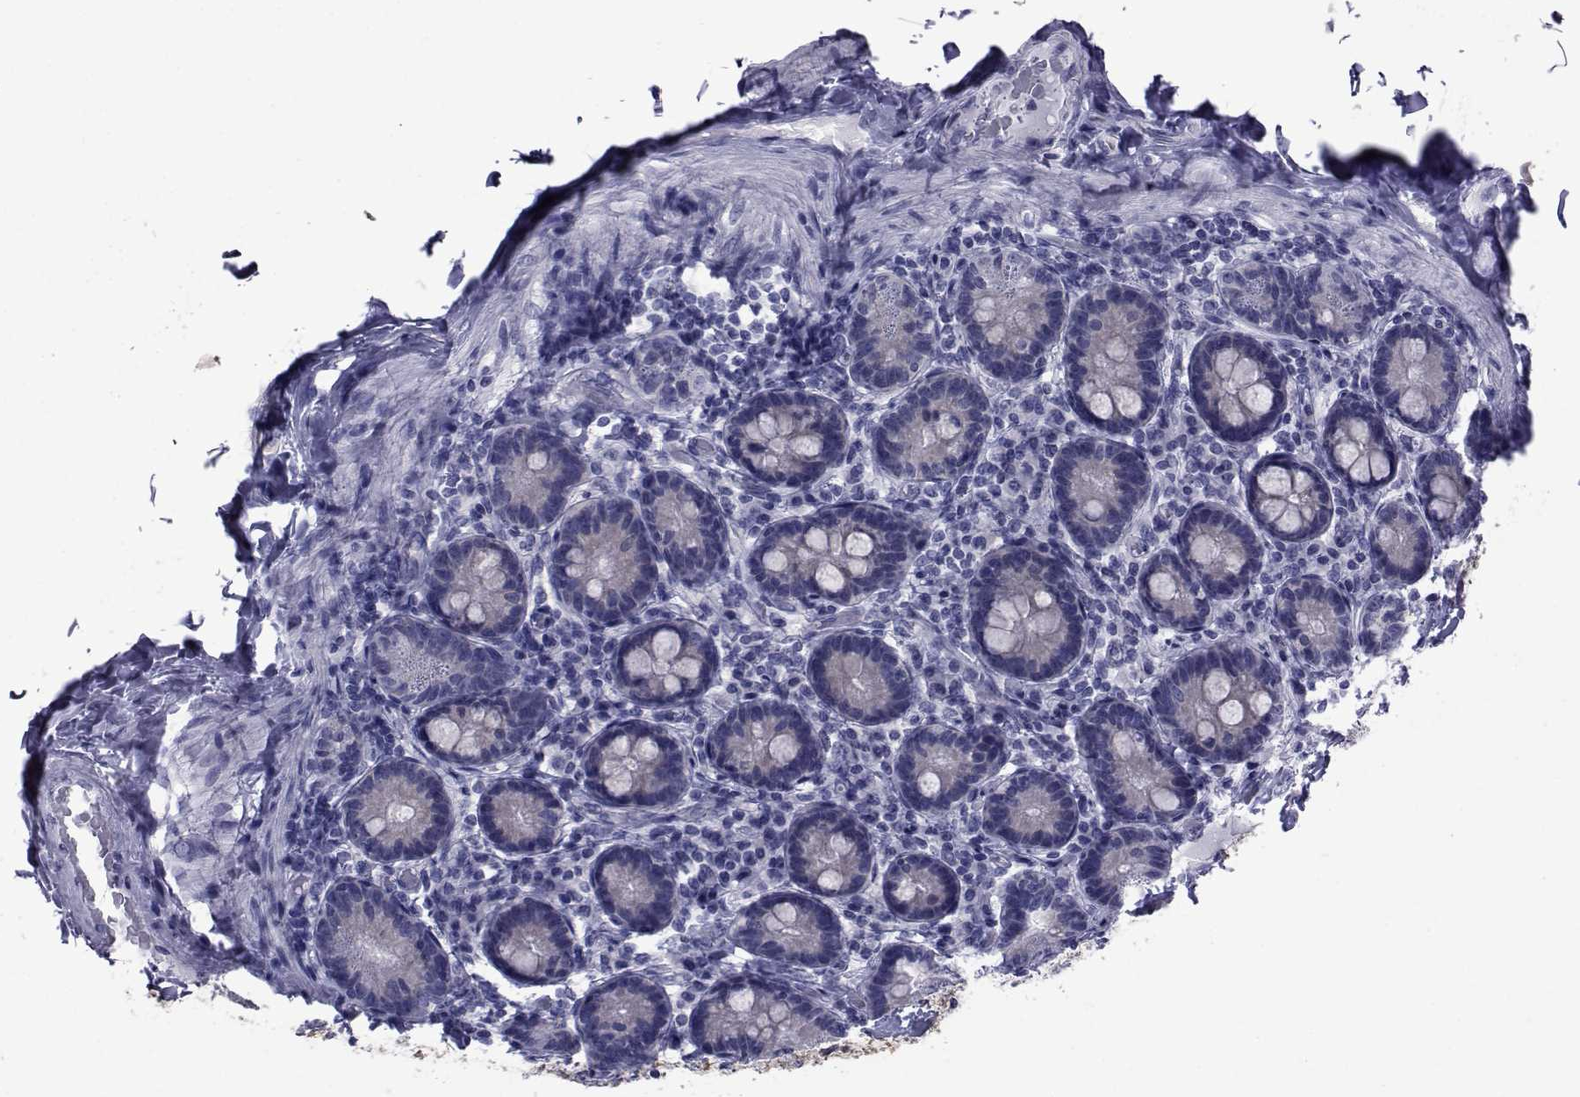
{"staining": {"intensity": "negative", "quantity": "none", "location": "none"}, "tissue": "small intestine", "cell_type": "Glandular cells", "image_type": "normal", "snomed": [{"axis": "morphology", "description": "Normal tissue, NOS"}, {"axis": "topography", "description": "Small intestine"}], "caption": "IHC of benign small intestine shows no expression in glandular cells. (Brightfield microscopy of DAB IHC at high magnification).", "gene": "GKAP1", "patient": {"sex": "male", "age": 66}}